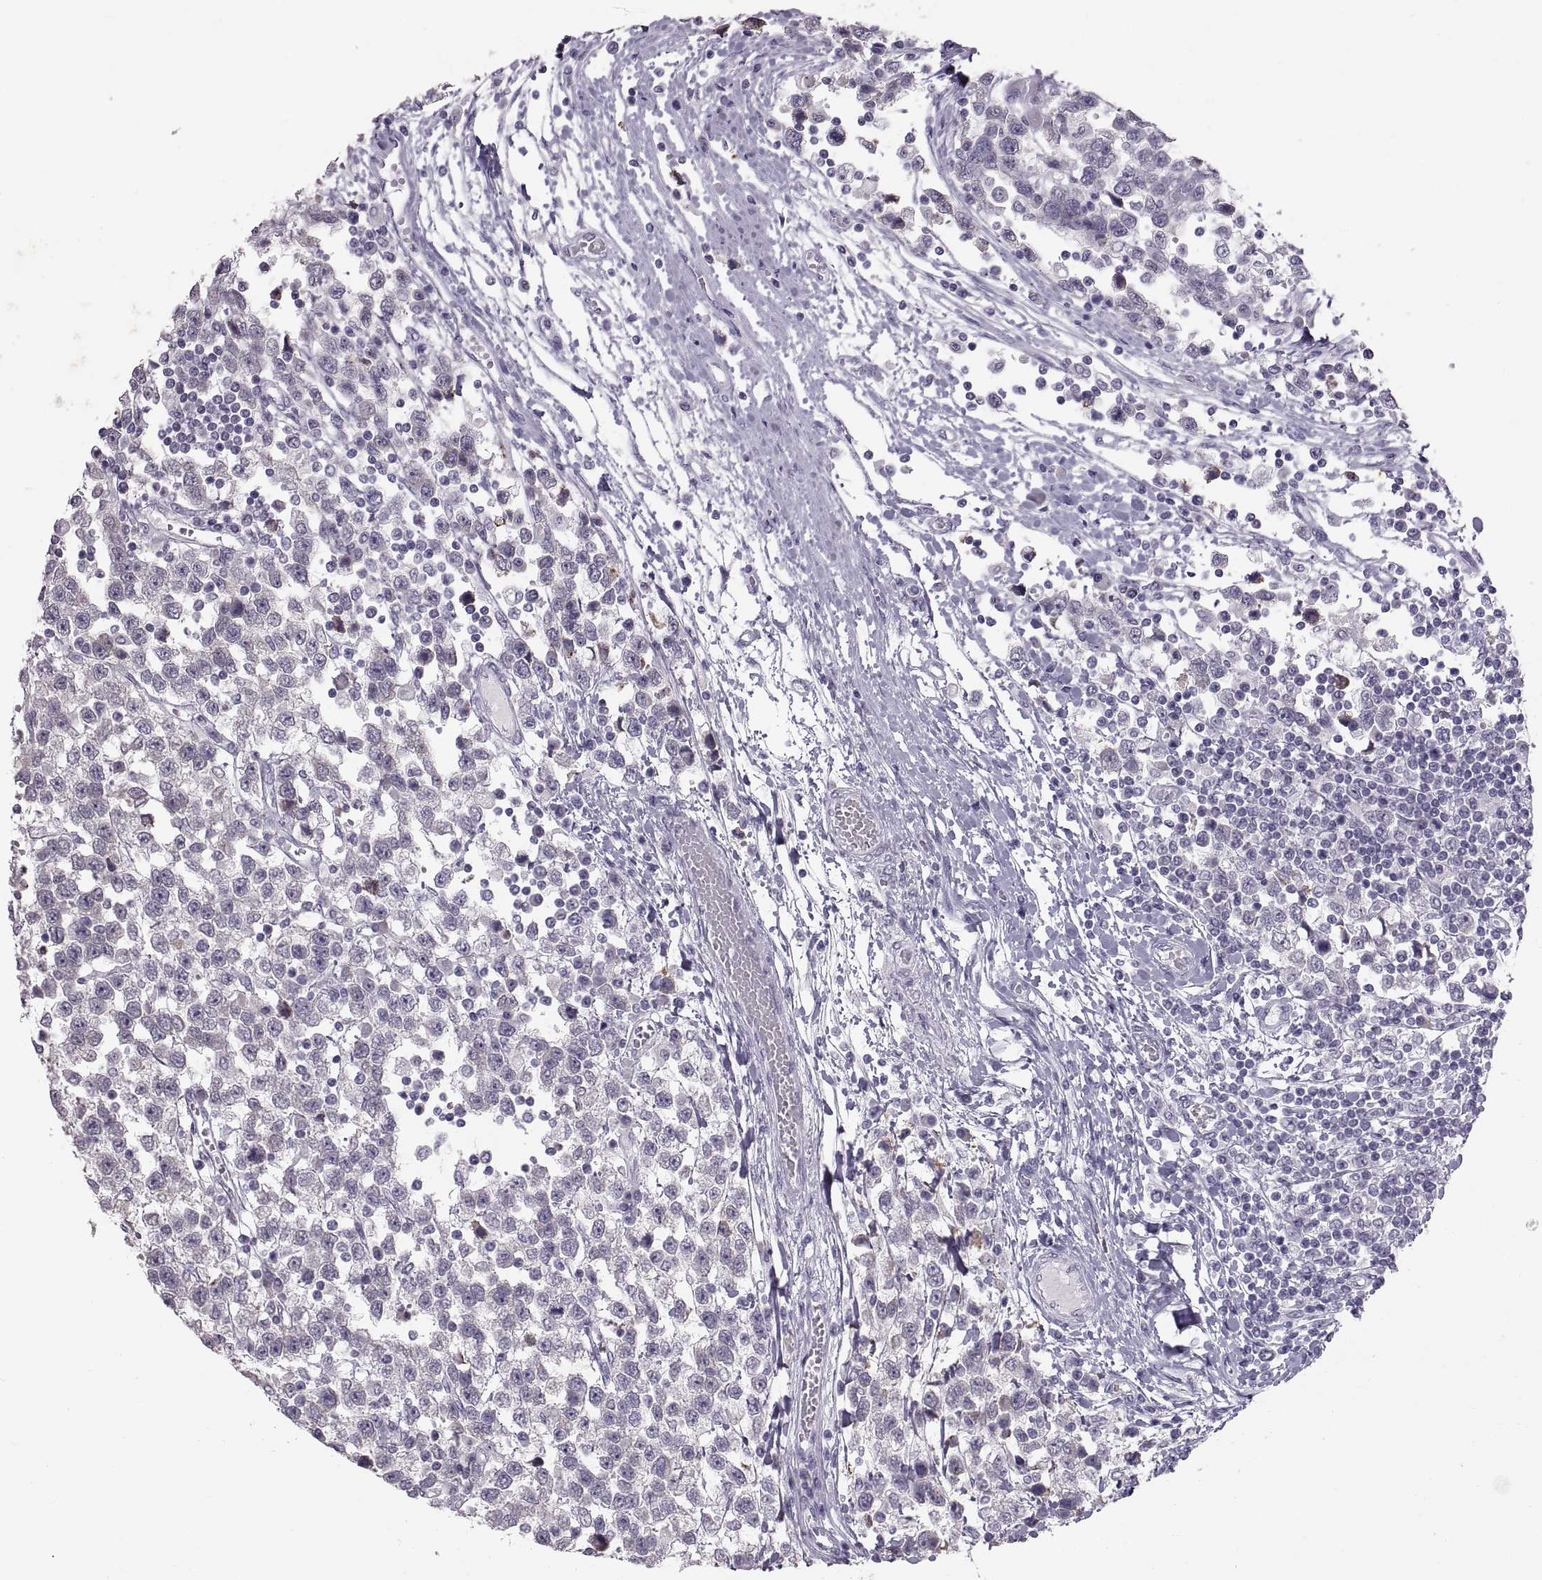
{"staining": {"intensity": "negative", "quantity": "none", "location": "none"}, "tissue": "testis cancer", "cell_type": "Tumor cells", "image_type": "cancer", "snomed": [{"axis": "morphology", "description": "Seminoma, NOS"}, {"axis": "topography", "description": "Testis"}], "caption": "Tumor cells show no significant positivity in seminoma (testis).", "gene": "SPACDR", "patient": {"sex": "male", "age": 34}}